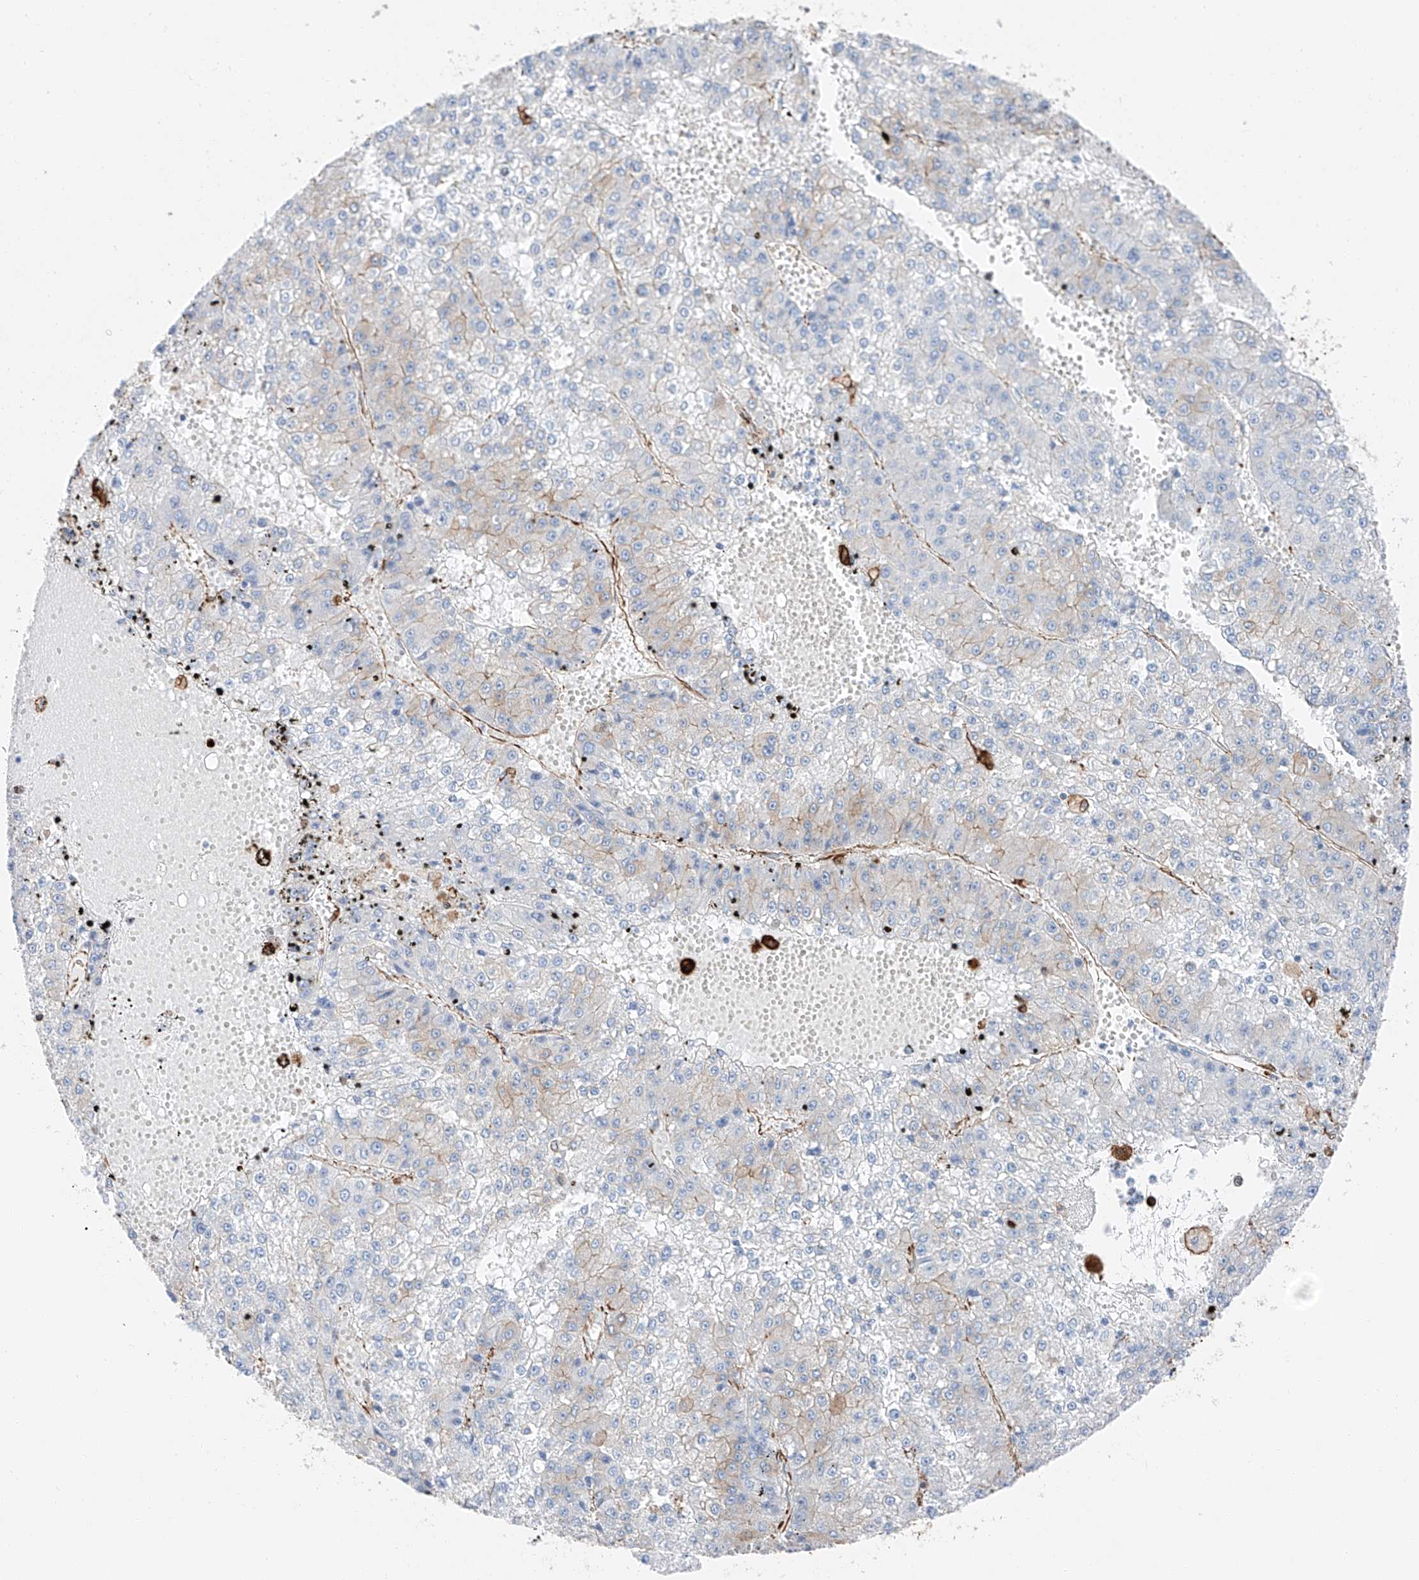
{"staining": {"intensity": "negative", "quantity": "none", "location": "none"}, "tissue": "liver cancer", "cell_type": "Tumor cells", "image_type": "cancer", "snomed": [{"axis": "morphology", "description": "Carcinoma, Hepatocellular, NOS"}, {"axis": "topography", "description": "Liver"}], "caption": "There is no significant expression in tumor cells of hepatocellular carcinoma (liver). (Stains: DAB (3,3'-diaminobenzidine) immunohistochemistry with hematoxylin counter stain, Microscopy: brightfield microscopy at high magnification).", "gene": "ZNF804A", "patient": {"sex": "female", "age": 73}}